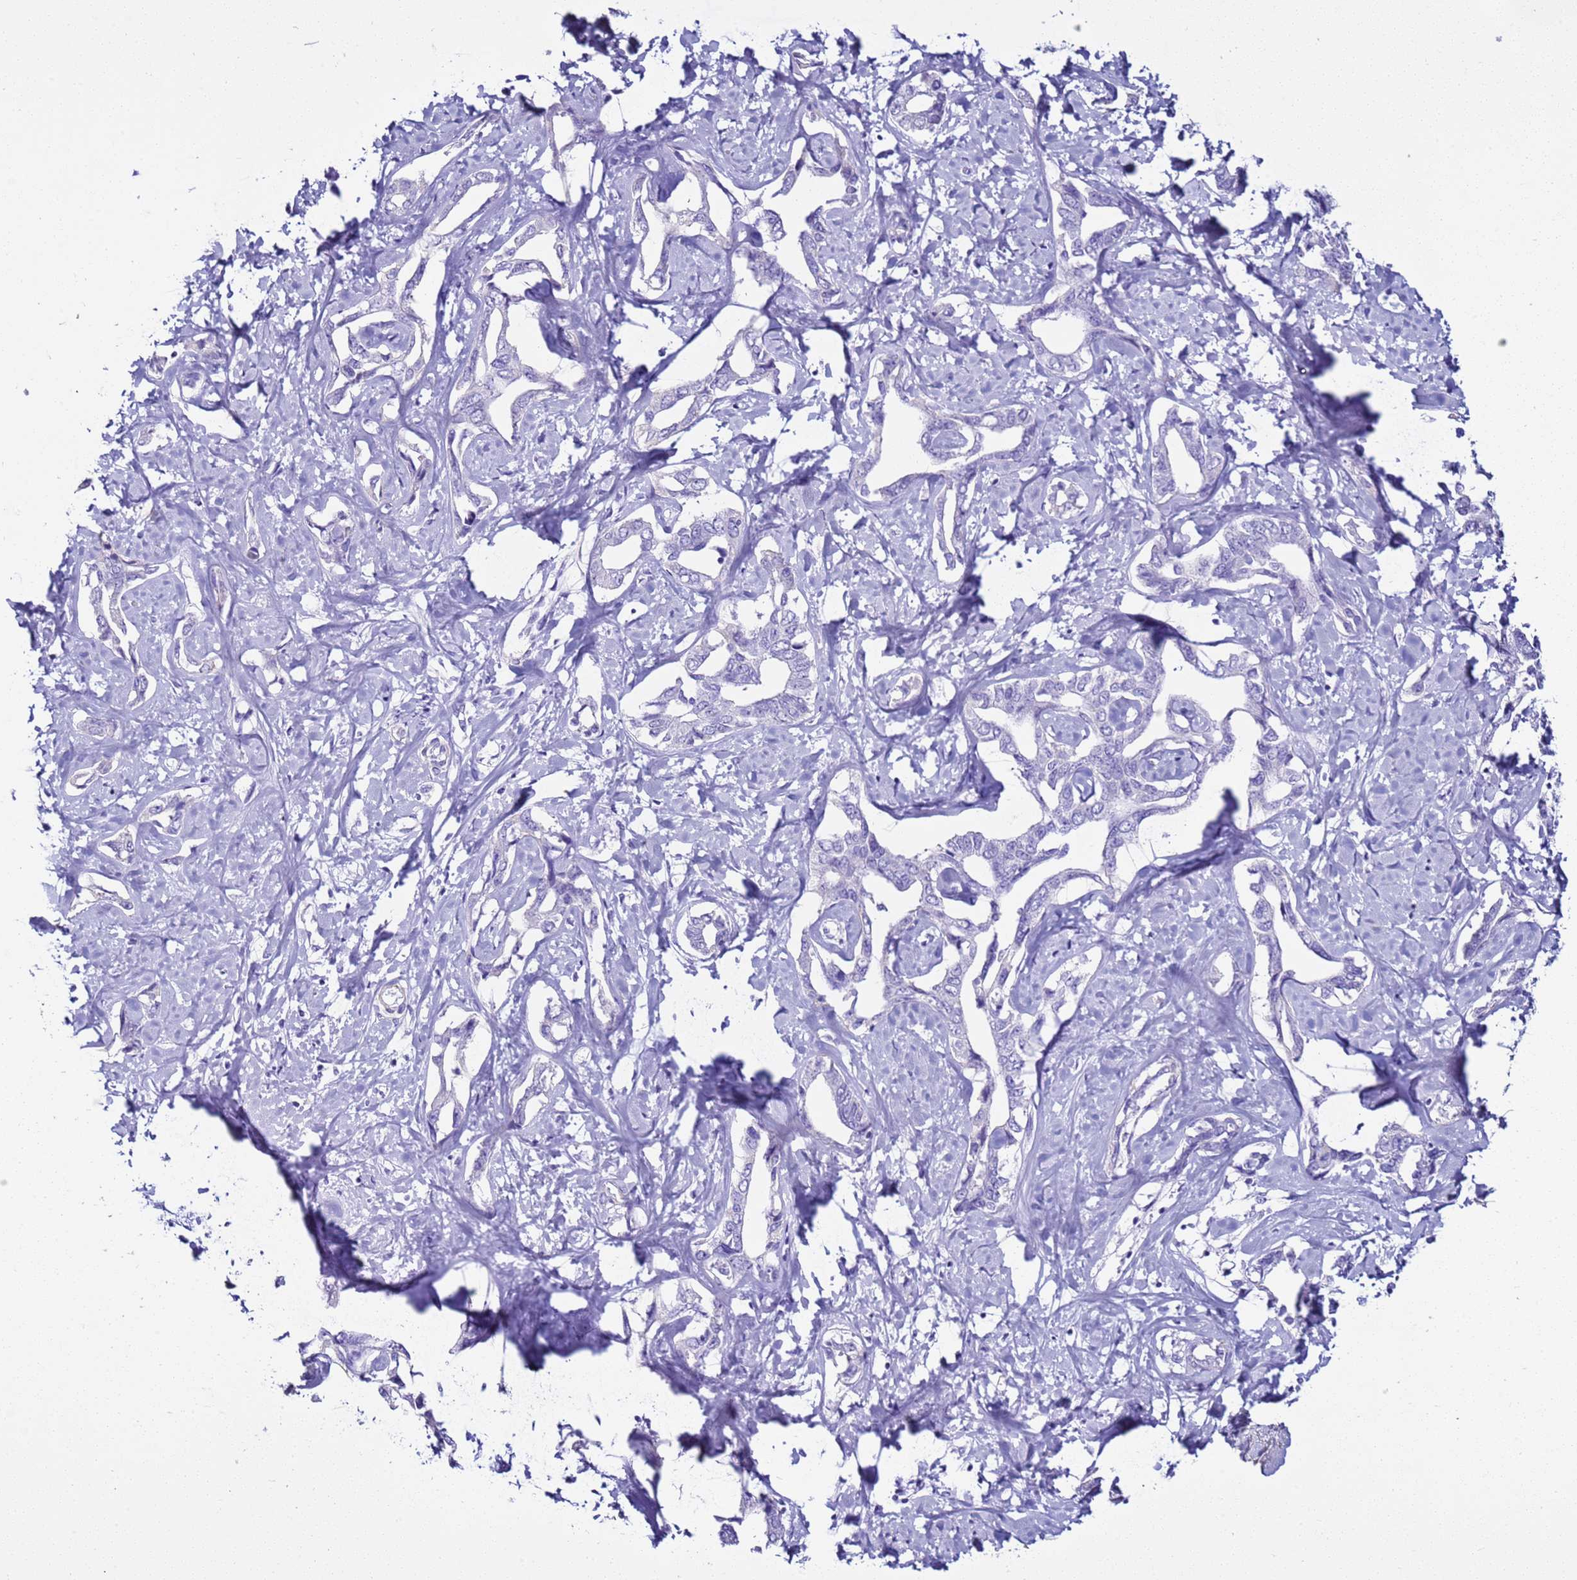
{"staining": {"intensity": "negative", "quantity": "none", "location": "none"}, "tissue": "liver cancer", "cell_type": "Tumor cells", "image_type": "cancer", "snomed": [{"axis": "morphology", "description": "Cholangiocarcinoma"}, {"axis": "topography", "description": "Liver"}], "caption": "This histopathology image is of liver cancer (cholangiocarcinoma) stained with IHC to label a protein in brown with the nuclei are counter-stained blue. There is no expression in tumor cells.", "gene": "LCMT1", "patient": {"sex": "male", "age": 59}}